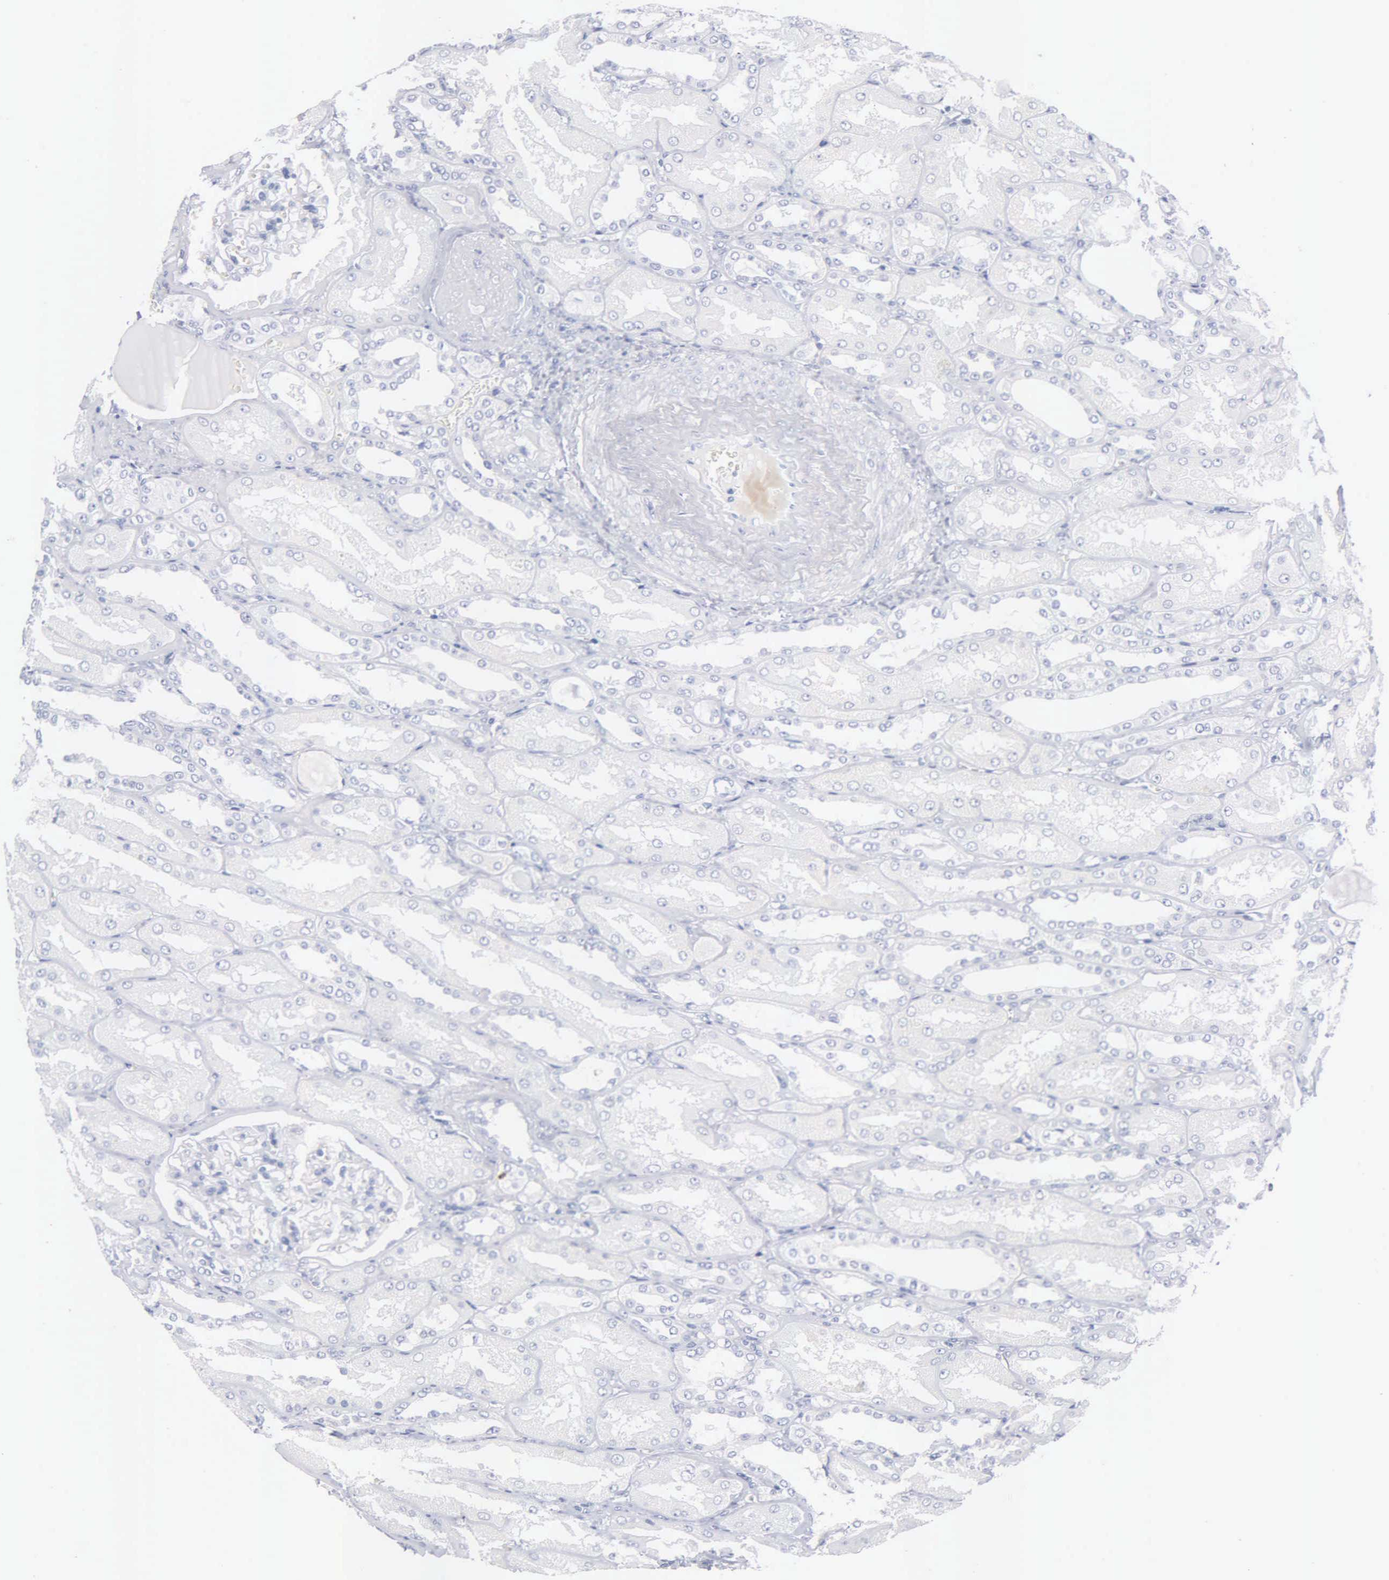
{"staining": {"intensity": "negative", "quantity": "none", "location": "none"}, "tissue": "kidney", "cell_type": "Cells in glomeruli", "image_type": "normal", "snomed": [{"axis": "morphology", "description": "Normal tissue, NOS"}, {"axis": "topography", "description": "Kidney"}], "caption": "High magnification brightfield microscopy of unremarkable kidney stained with DAB (3,3'-diaminobenzidine) (brown) and counterstained with hematoxylin (blue): cells in glomeruli show no significant expression.", "gene": "ASPHD2", "patient": {"sex": "male", "age": 61}}